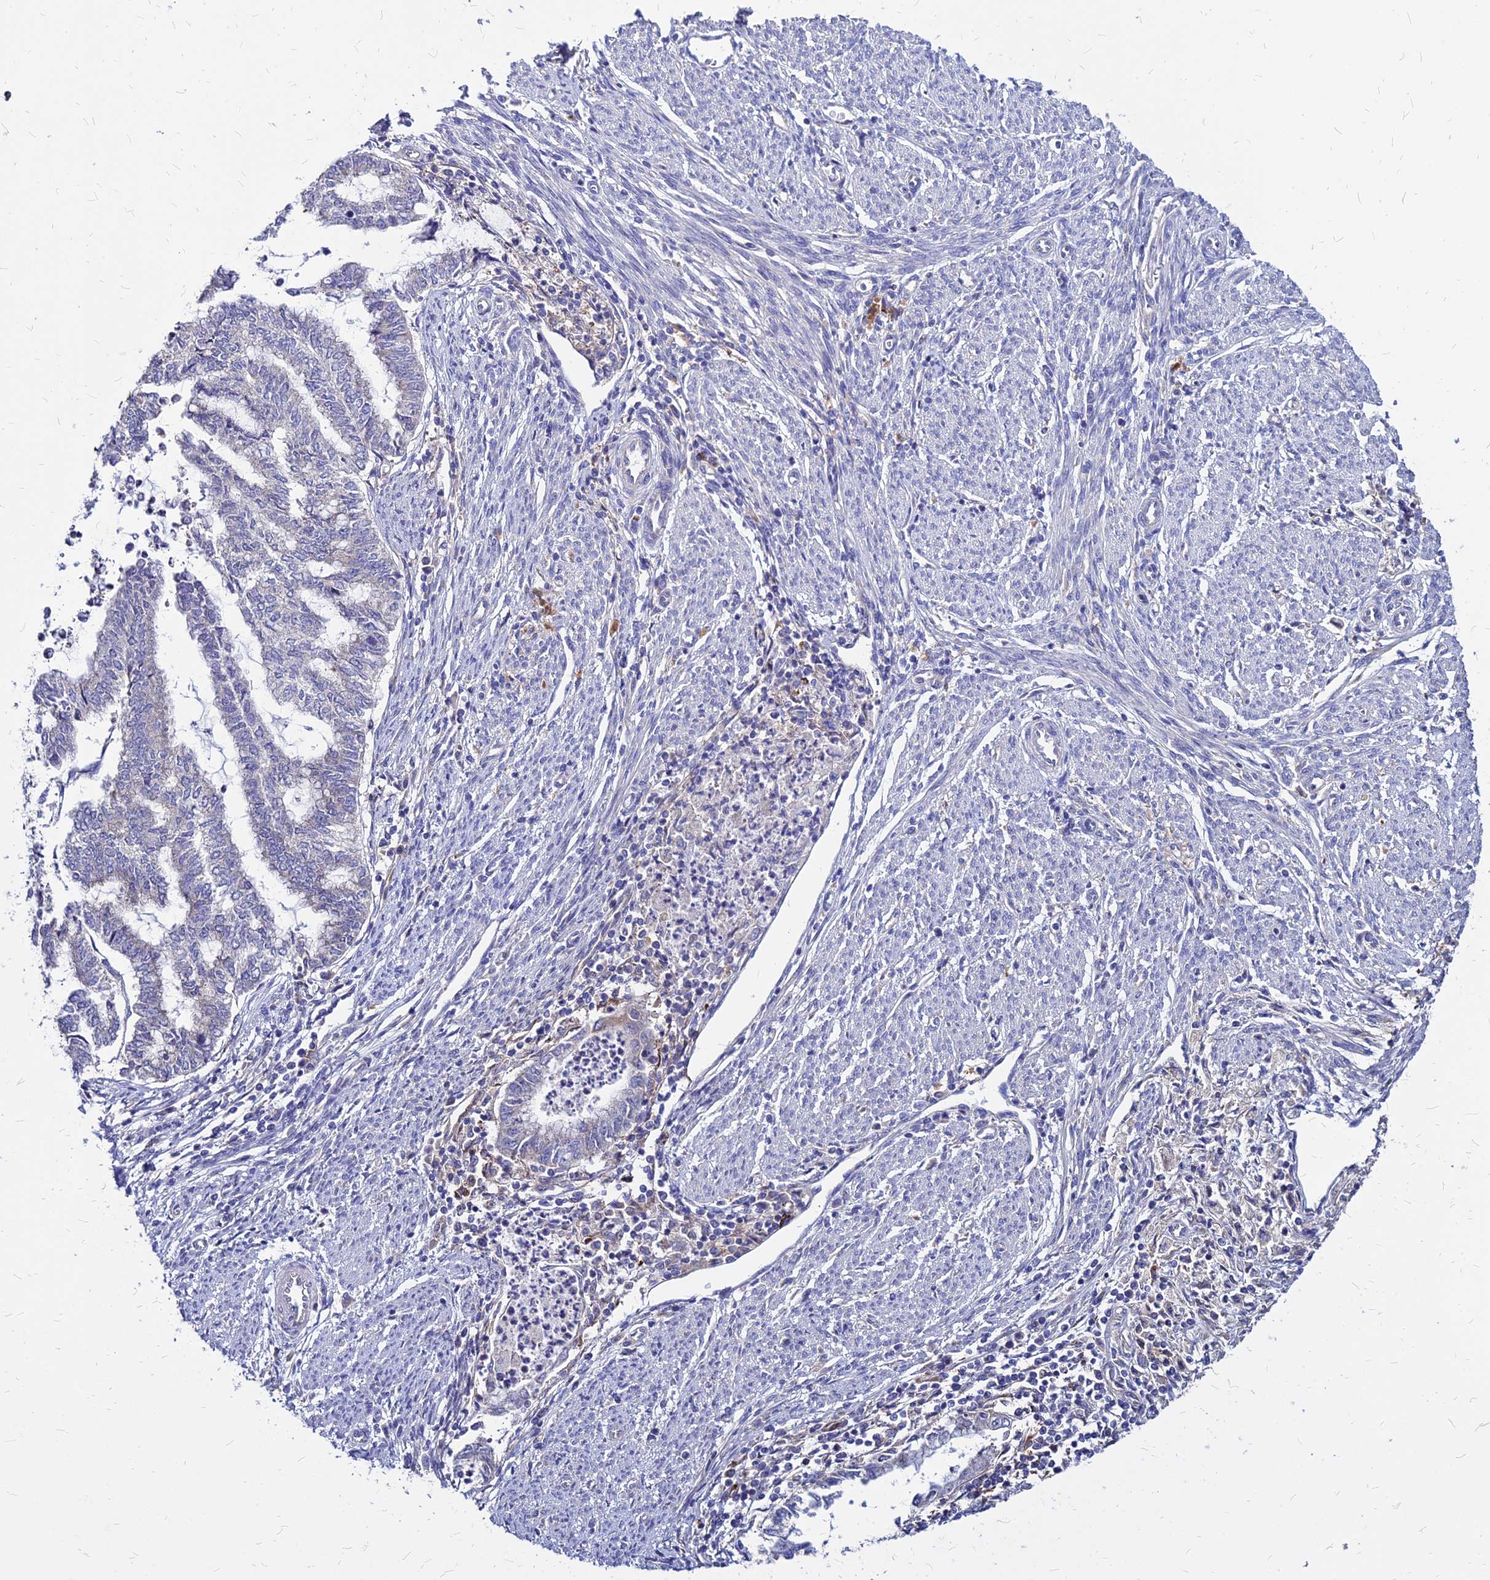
{"staining": {"intensity": "negative", "quantity": "none", "location": "none"}, "tissue": "endometrial cancer", "cell_type": "Tumor cells", "image_type": "cancer", "snomed": [{"axis": "morphology", "description": "Adenocarcinoma, NOS"}, {"axis": "topography", "description": "Endometrium"}], "caption": "The photomicrograph demonstrates no significant expression in tumor cells of endometrial adenocarcinoma. (Immunohistochemistry (ihc), brightfield microscopy, high magnification).", "gene": "COMMD10", "patient": {"sex": "female", "age": 79}}